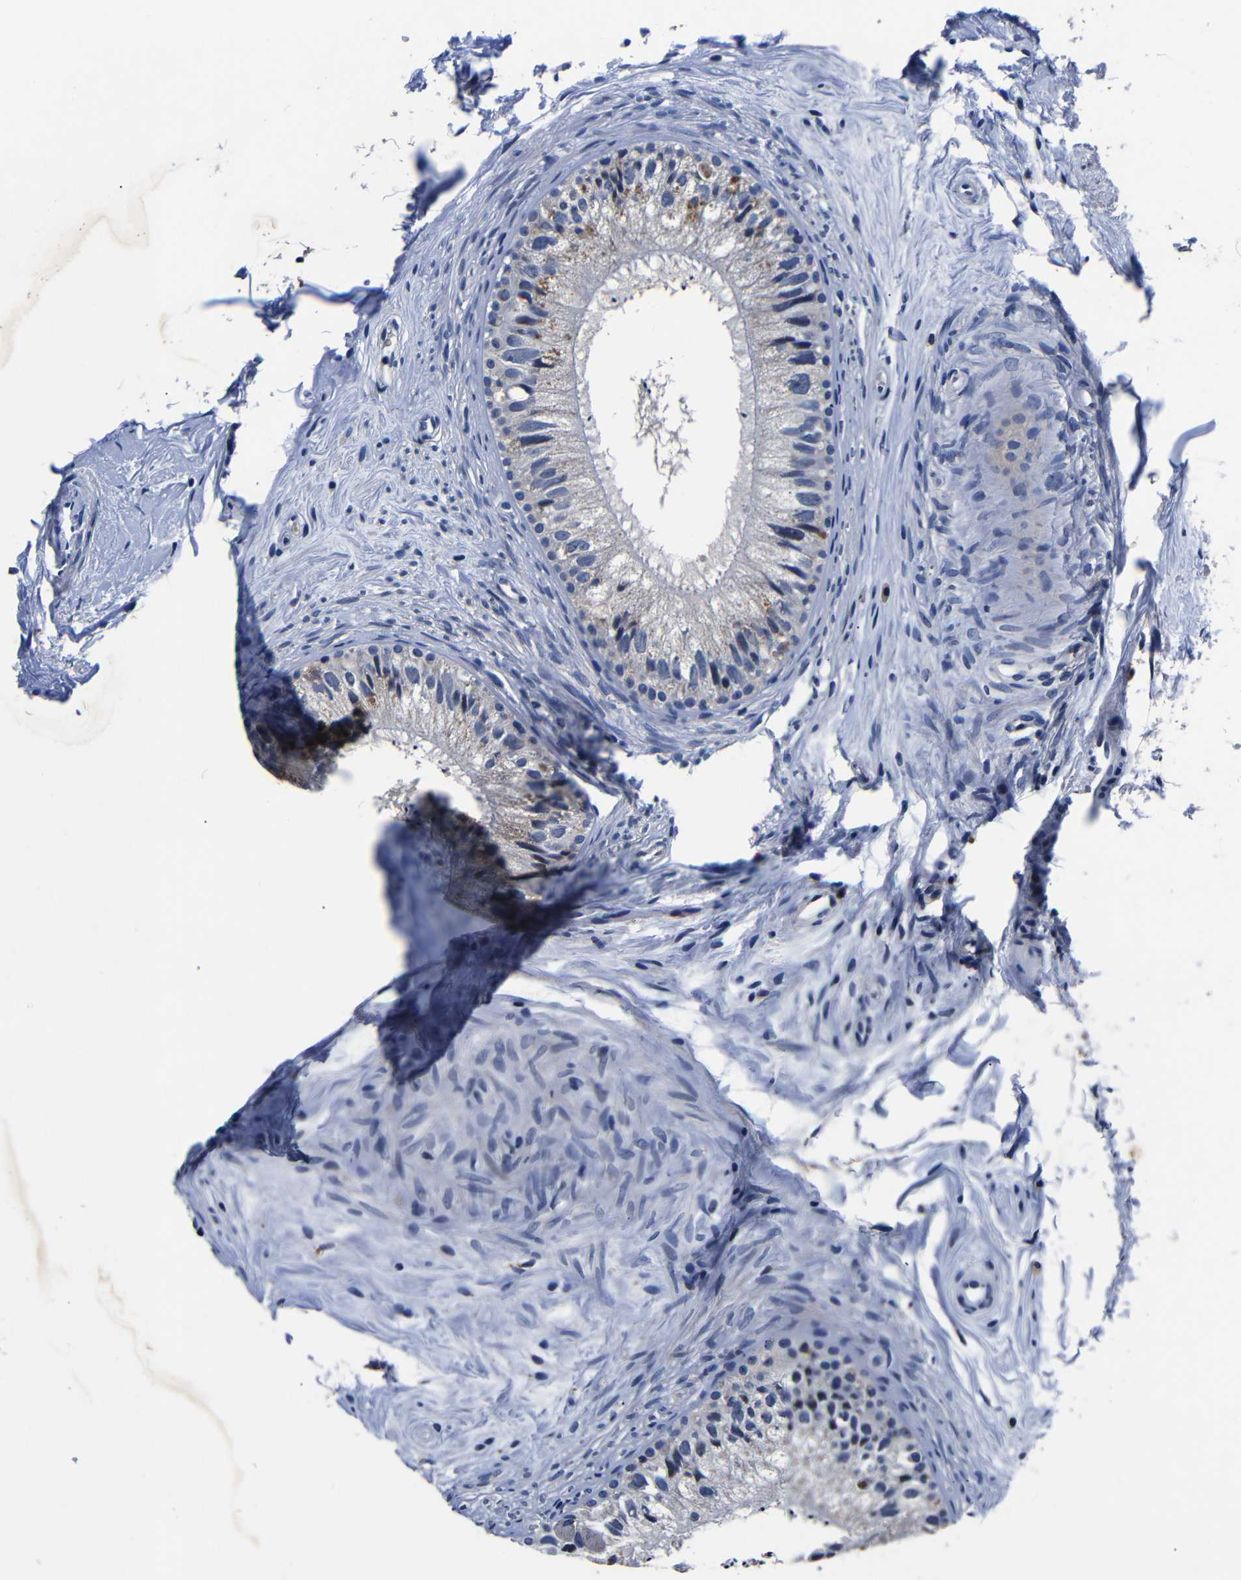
{"staining": {"intensity": "negative", "quantity": "none", "location": "none"}, "tissue": "epididymis", "cell_type": "Glandular cells", "image_type": "normal", "snomed": [{"axis": "morphology", "description": "Normal tissue, NOS"}, {"axis": "topography", "description": "Epididymis"}], "caption": "Glandular cells show no significant protein positivity in unremarkable epididymis. (DAB immunohistochemistry (IHC) with hematoxylin counter stain).", "gene": "DEPP1", "patient": {"sex": "male", "age": 56}}